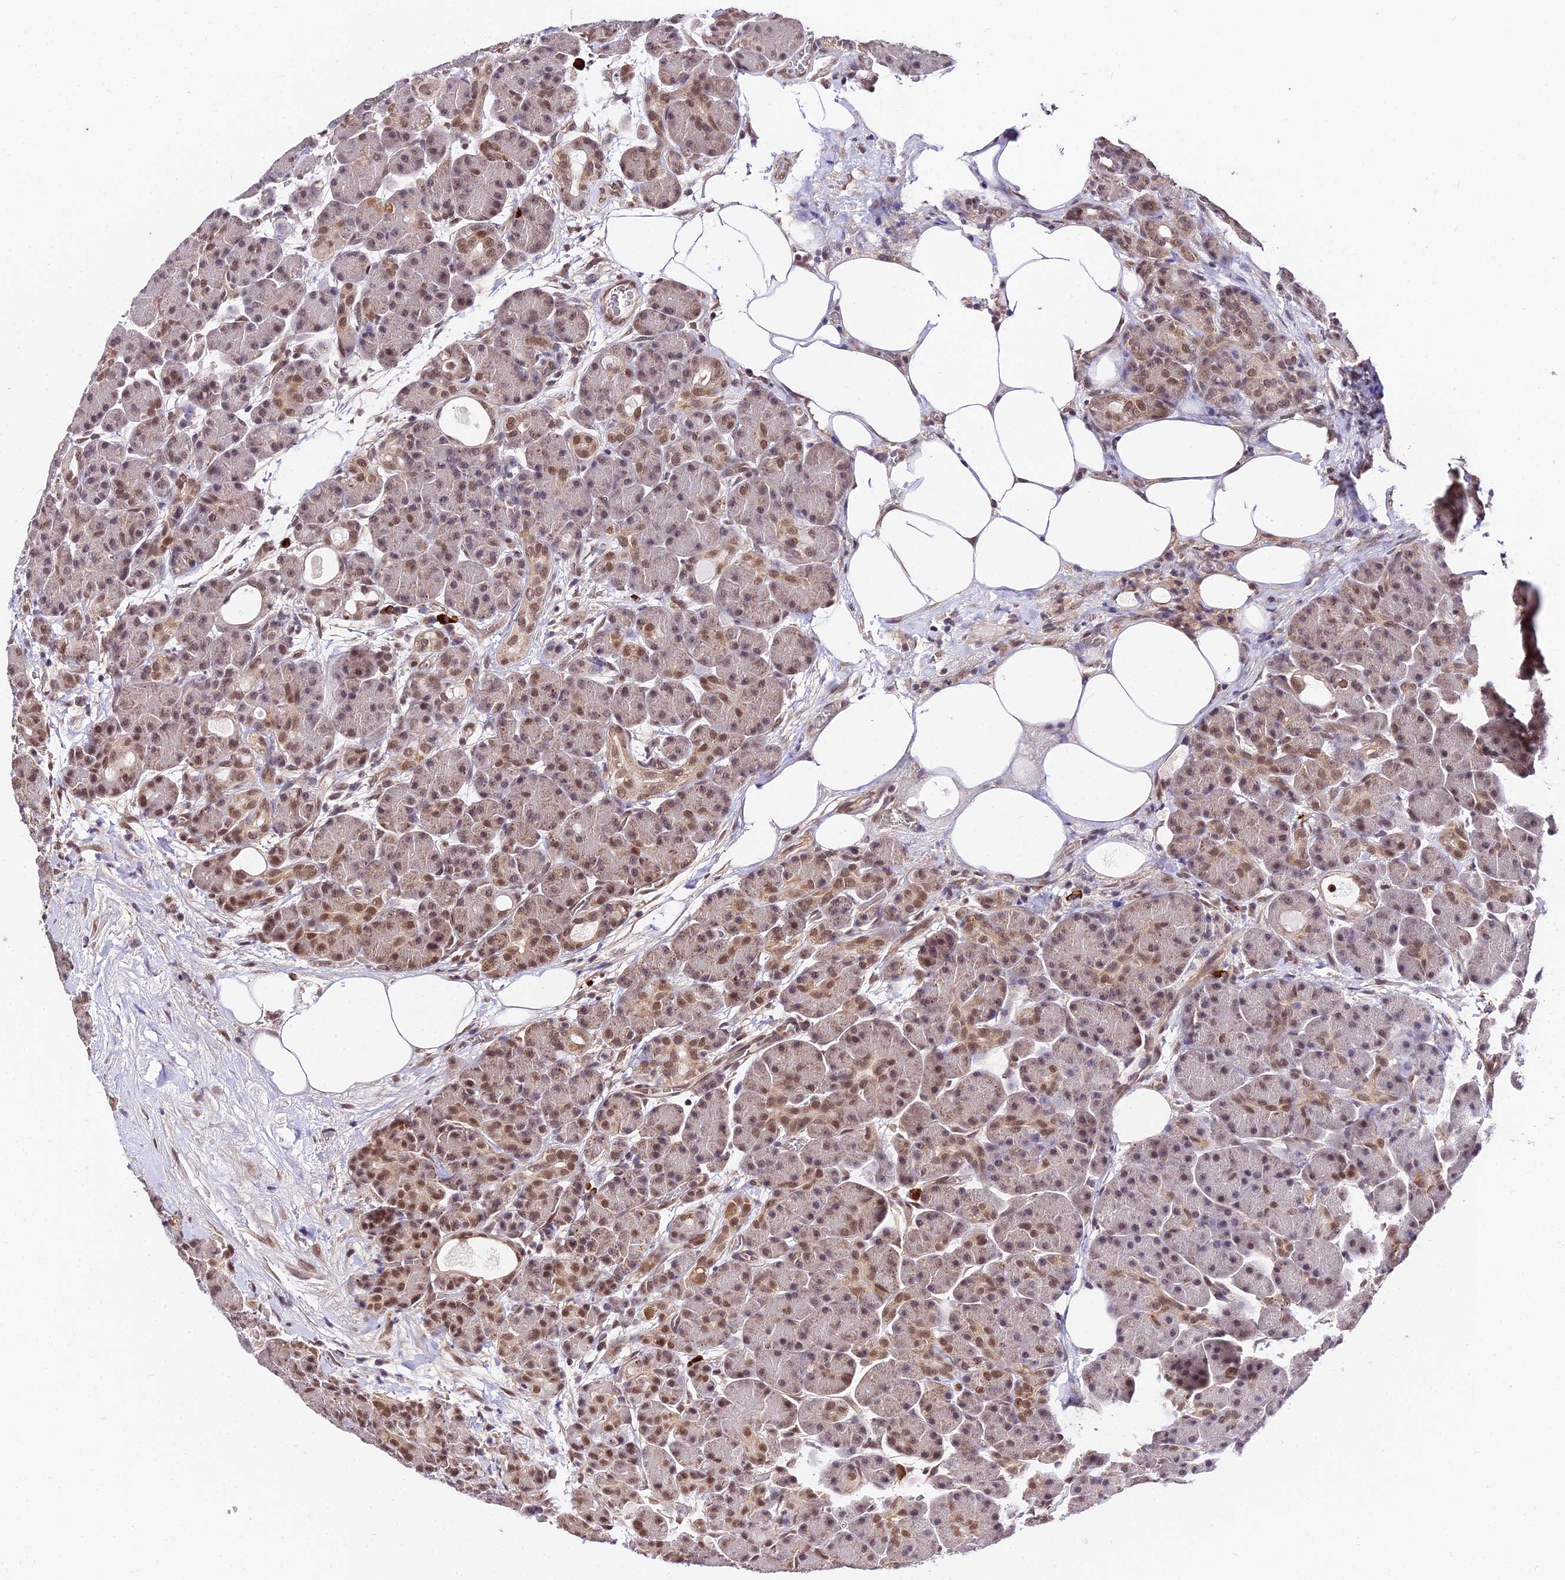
{"staining": {"intensity": "moderate", "quantity": "25%-75%", "location": "cytoplasmic/membranous"}, "tissue": "pancreas", "cell_type": "Exocrine glandular cells", "image_type": "normal", "snomed": [{"axis": "morphology", "description": "Normal tissue, NOS"}, {"axis": "topography", "description": "Pancreas"}], "caption": "DAB (3,3'-diaminobenzidine) immunohistochemical staining of benign human pancreas exhibits moderate cytoplasmic/membranous protein positivity in approximately 25%-75% of exocrine glandular cells. (Brightfield microscopy of DAB IHC at high magnification).", "gene": "POLR2I", "patient": {"sex": "male", "age": 63}}